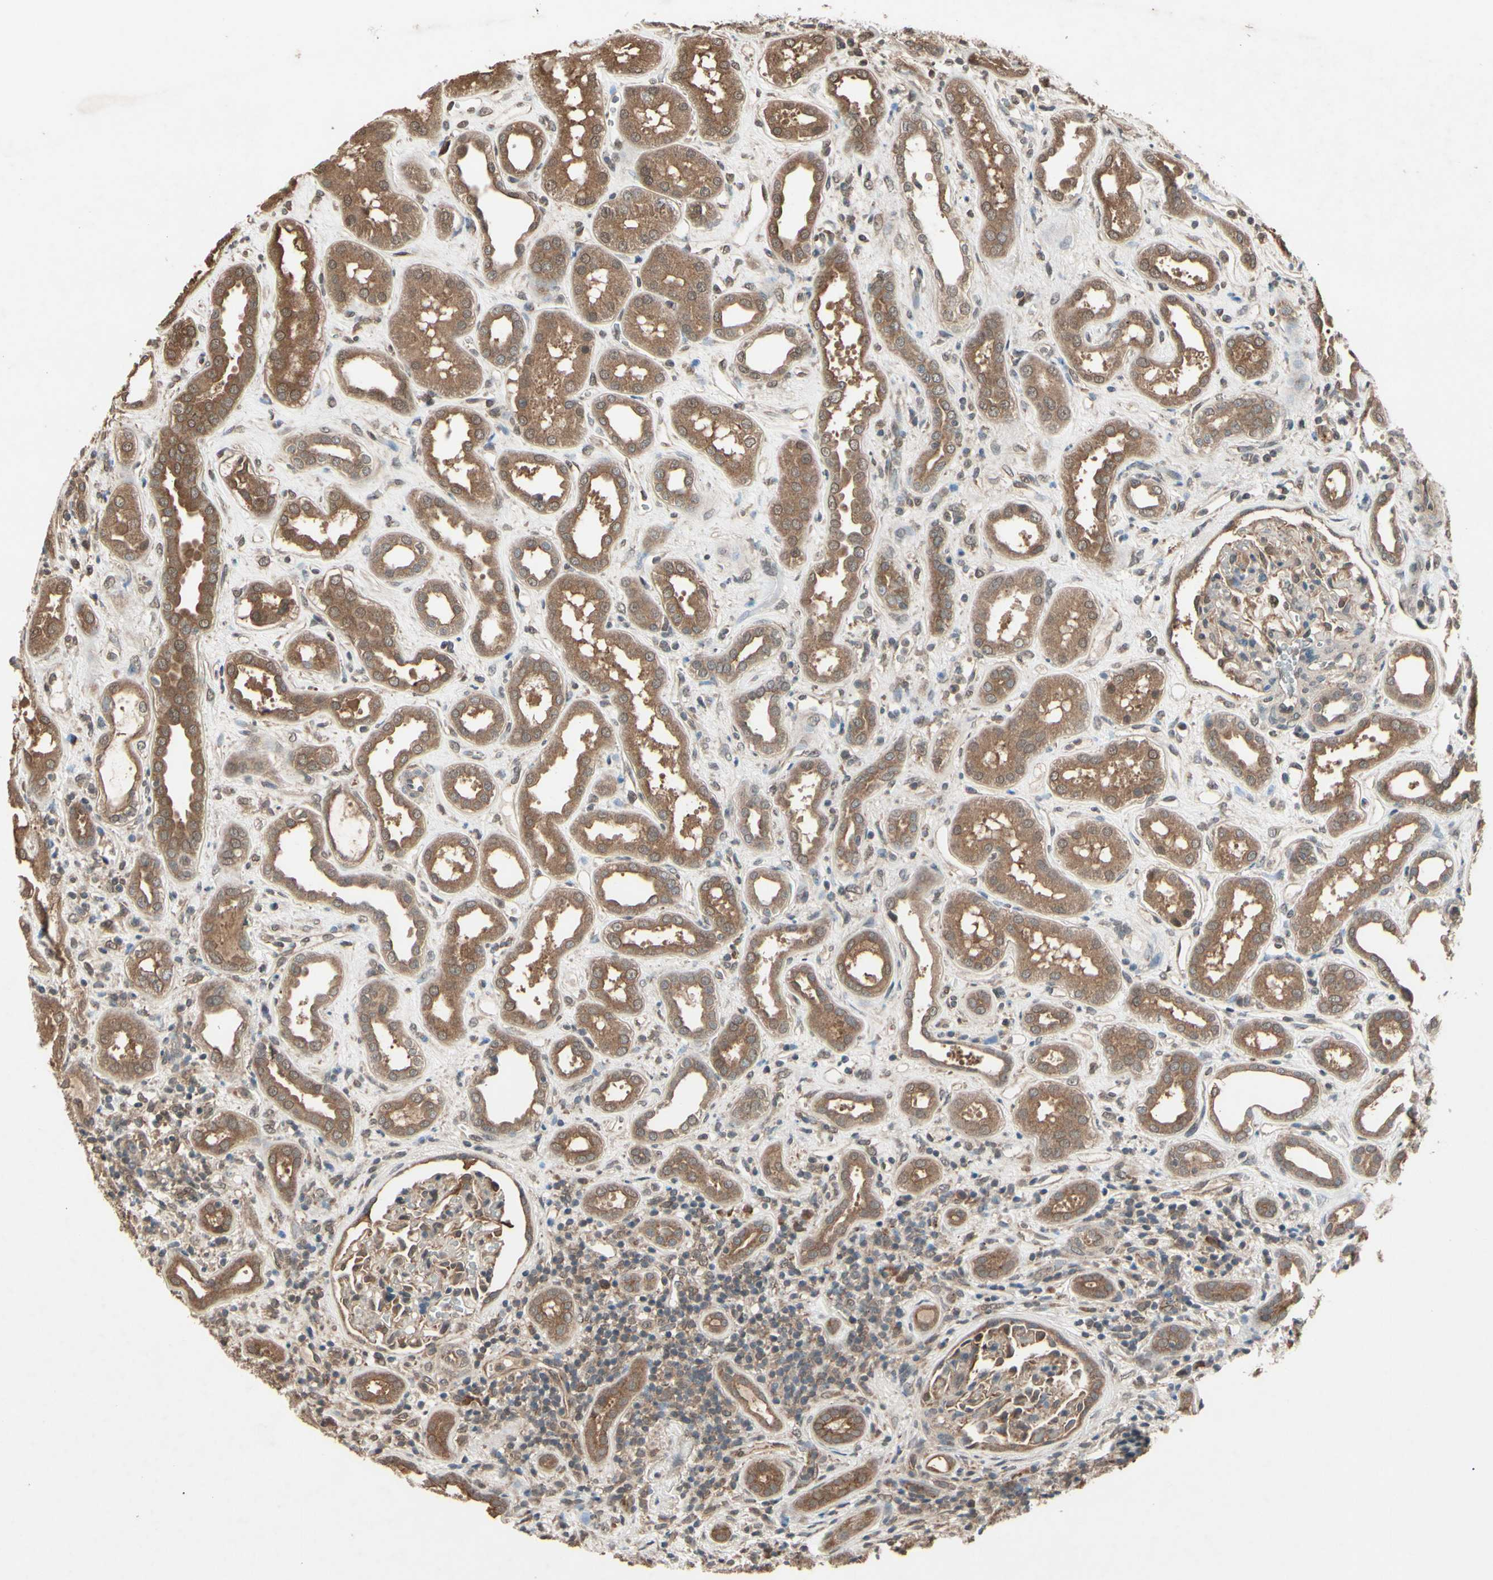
{"staining": {"intensity": "moderate", "quantity": "25%-75%", "location": "cytoplasmic/membranous,nuclear"}, "tissue": "kidney", "cell_type": "Cells in glomeruli", "image_type": "normal", "snomed": [{"axis": "morphology", "description": "Normal tissue, NOS"}, {"axis": "topography", "description": "Kidney"}], "caption": "Human kidney stained for a protein (brown) reveals moderate cytoplasmic/membranous,nuclear positive staining in about 25%-75% of cells in glomeruli.", "gene": "PNPLA7", "patient": {"sex": "male", "age": 59}}